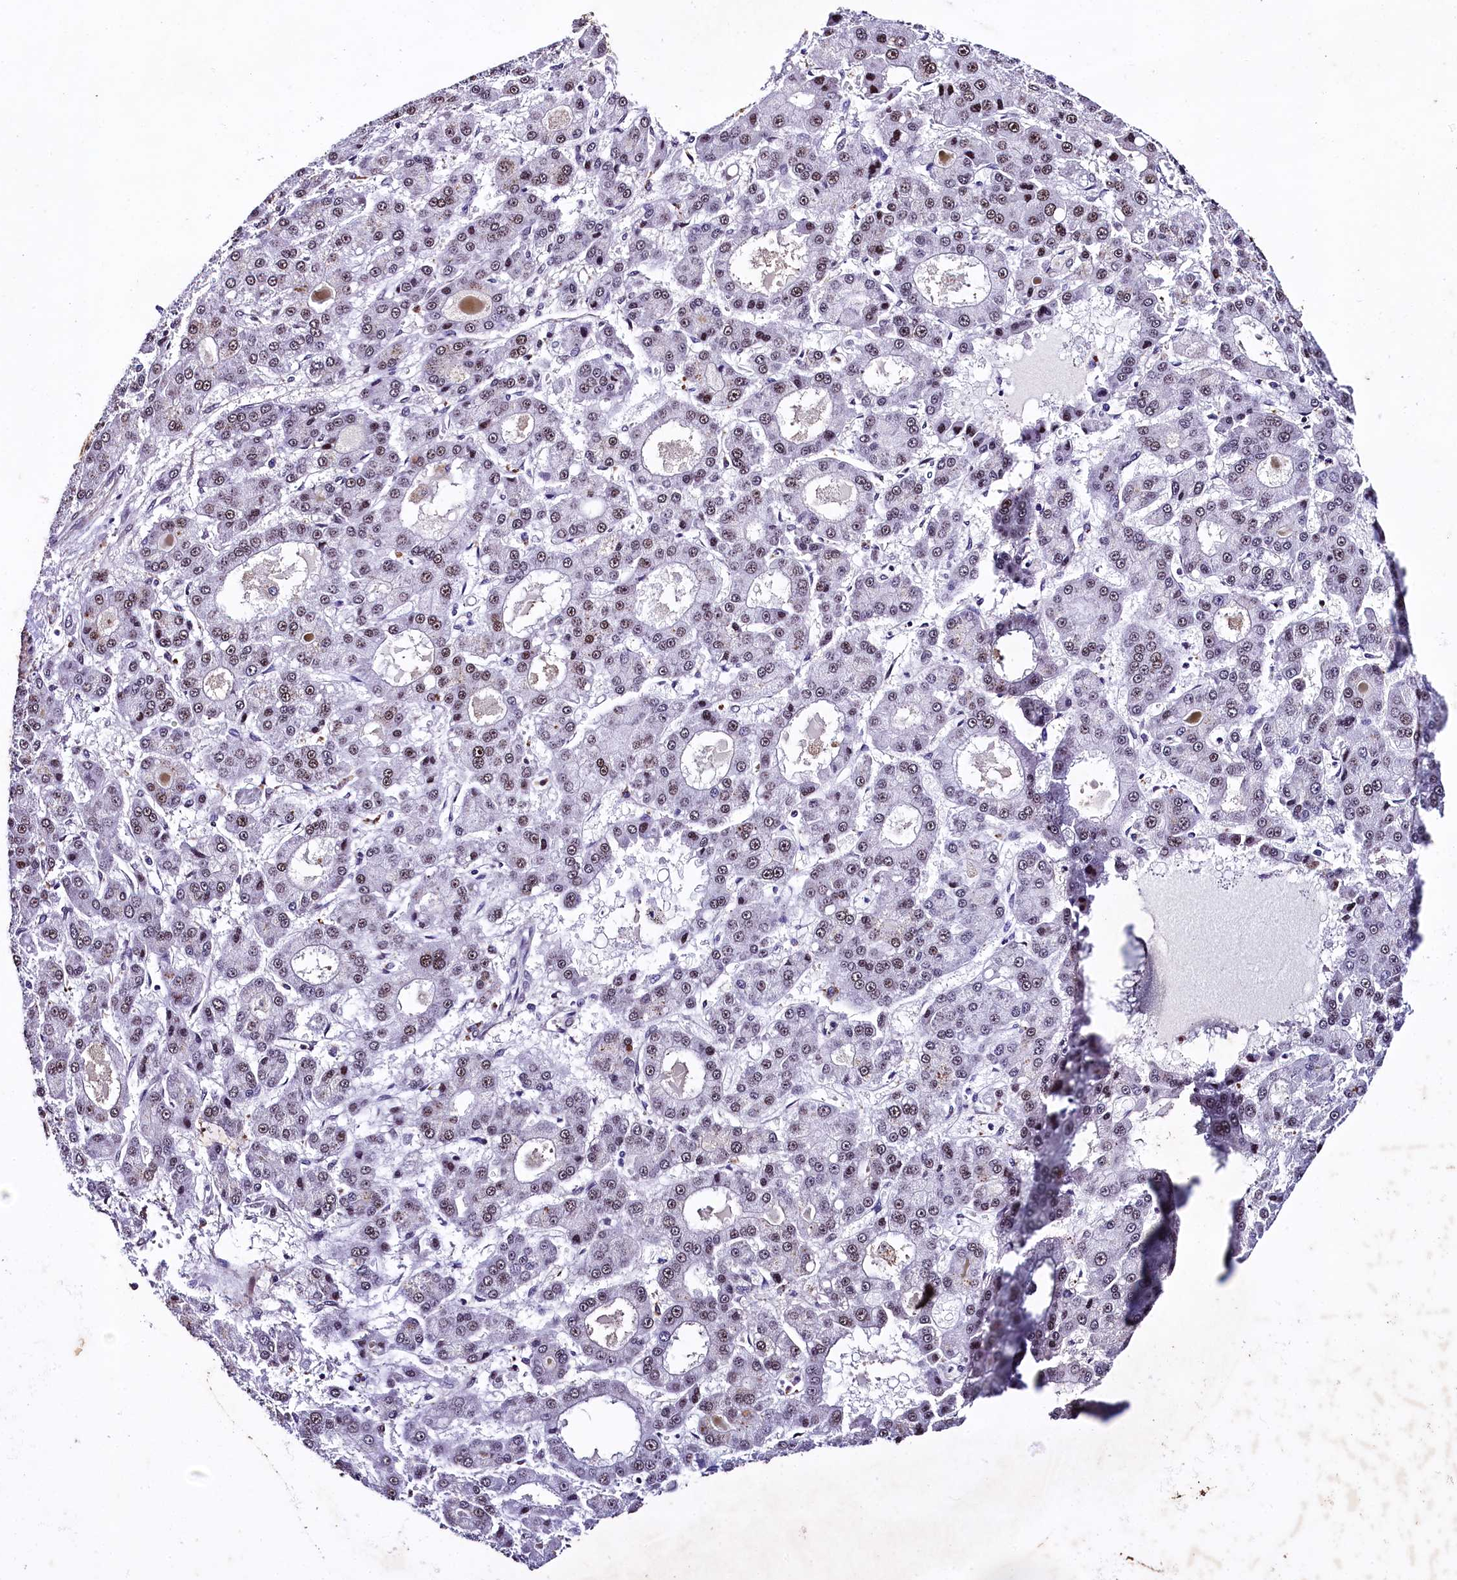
{"staining": {"intensity": "moderate", "quantity": "25%-75%", "location": "nuclear"}, "tissue": "liver cancer", "cell_type": "Tumor cells", "image_type": "cancer", "snomed": [{"axis": "morphology", "description": "Carcinoma, Hepatocellular, NOS"}, {"axis": "topography", "description": "Liver"}], "caption": "A high-resolution photomicrograph shows immunohistochemistry (IHC) staining of liver cancer (hepatocellular carcinoma), which displays moderate nuclear positivity in about 25%-75% of tumor cells.", "gene": "SAMD10", "patient": {"sex": "male", "age": 70}}